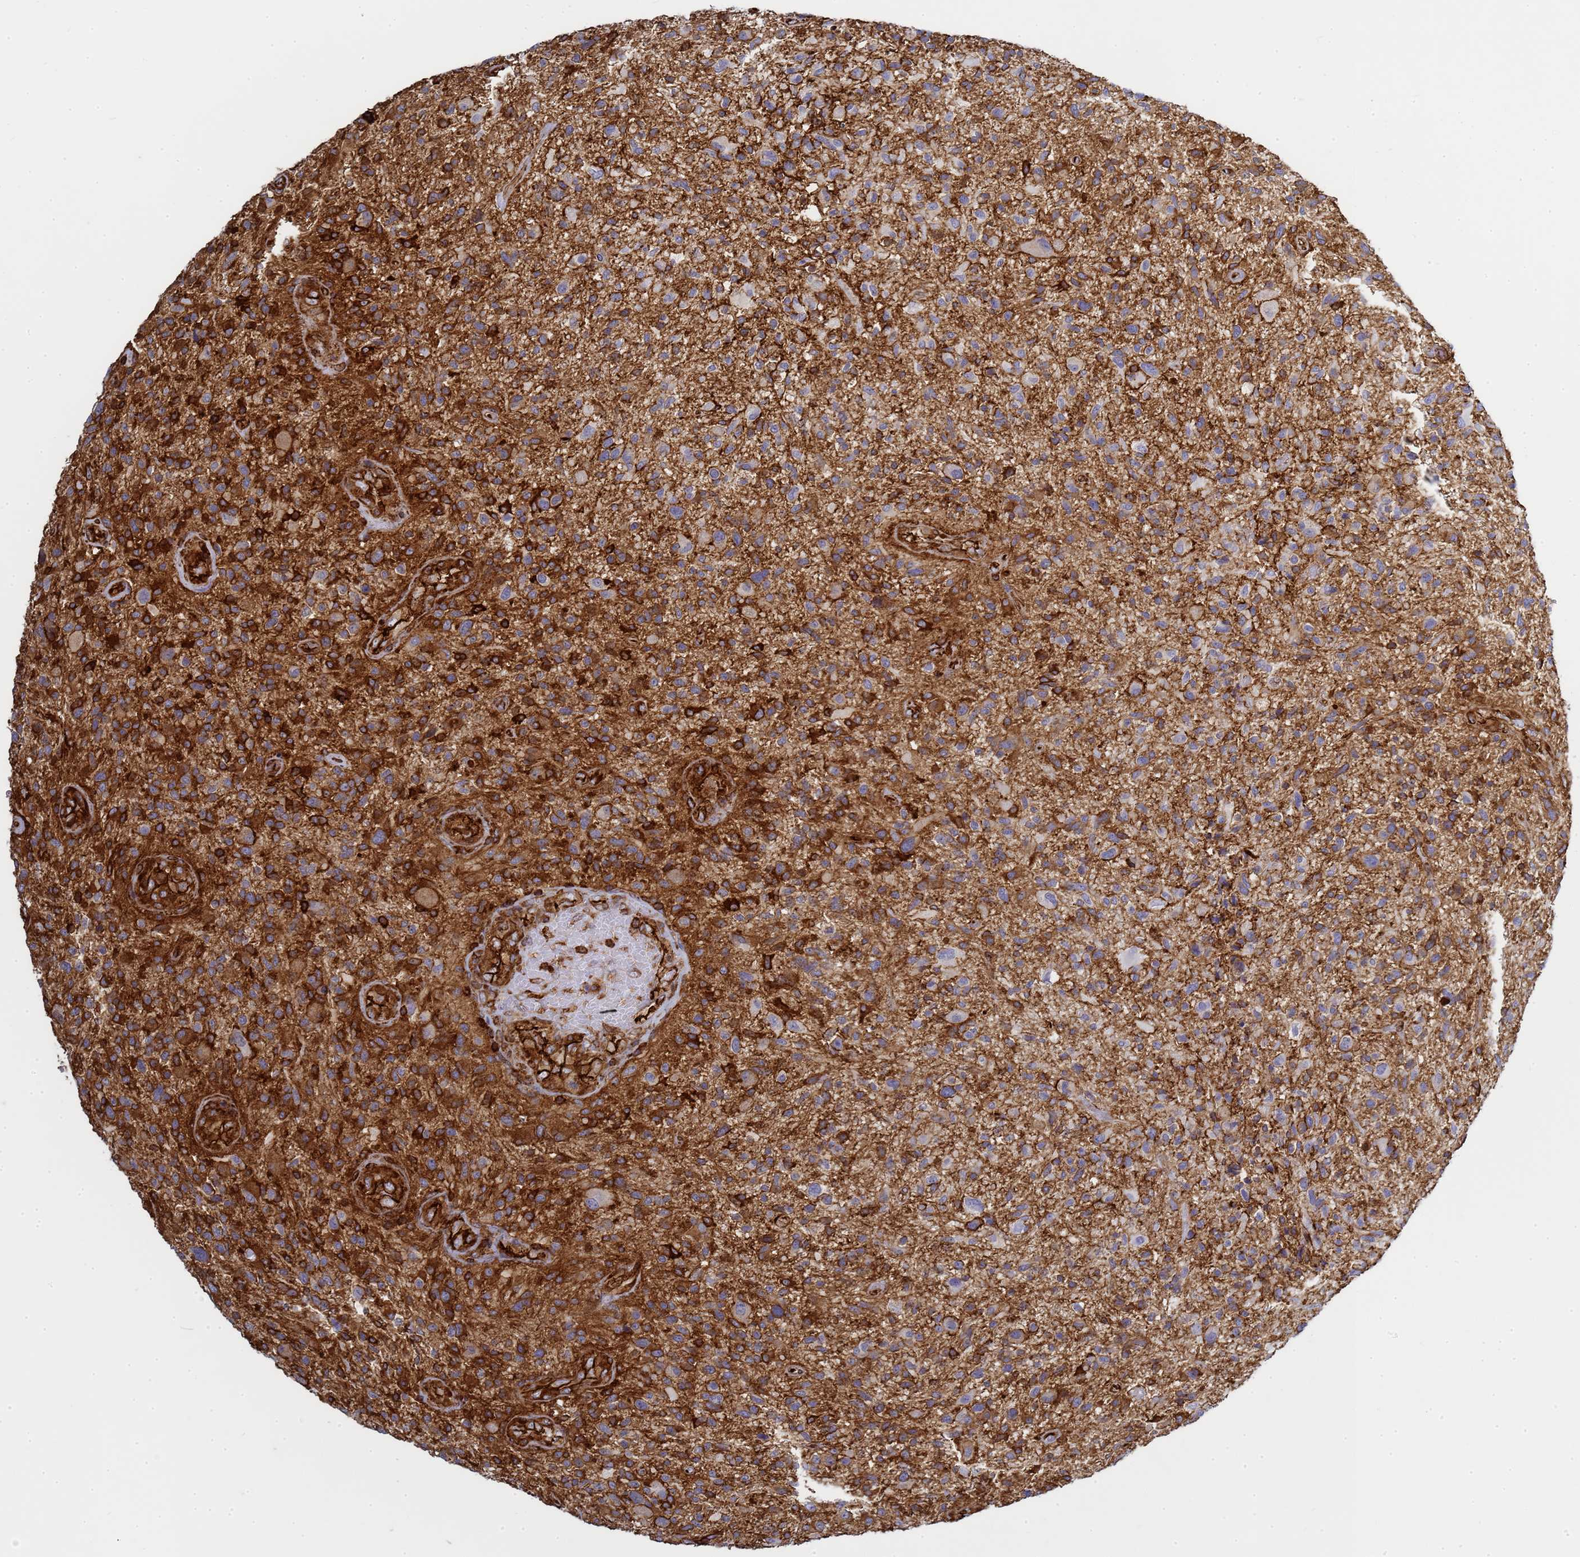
{"staining": {"intensity": "strong", "quantity": "25%-75%", "location": "cytoplasmic/membranous"}, "tissue": "glioma", "cell_type": "Tumor cells", "image_type": "cancer", "snomed": [{"axis": "morphology", "description": "Glioma, malignant, High grade"}, {"axis": "topography", "description": "Brain"}], "caption": "Malignant high-grade glioma was stained to show a protein in brown. There is high levels of strong cytoplasmic/membranous positivity in about 25%-75% of tumor cells.", "gene": "ZBTB8OS", "patient": {"sex": "male", "age": 47}}